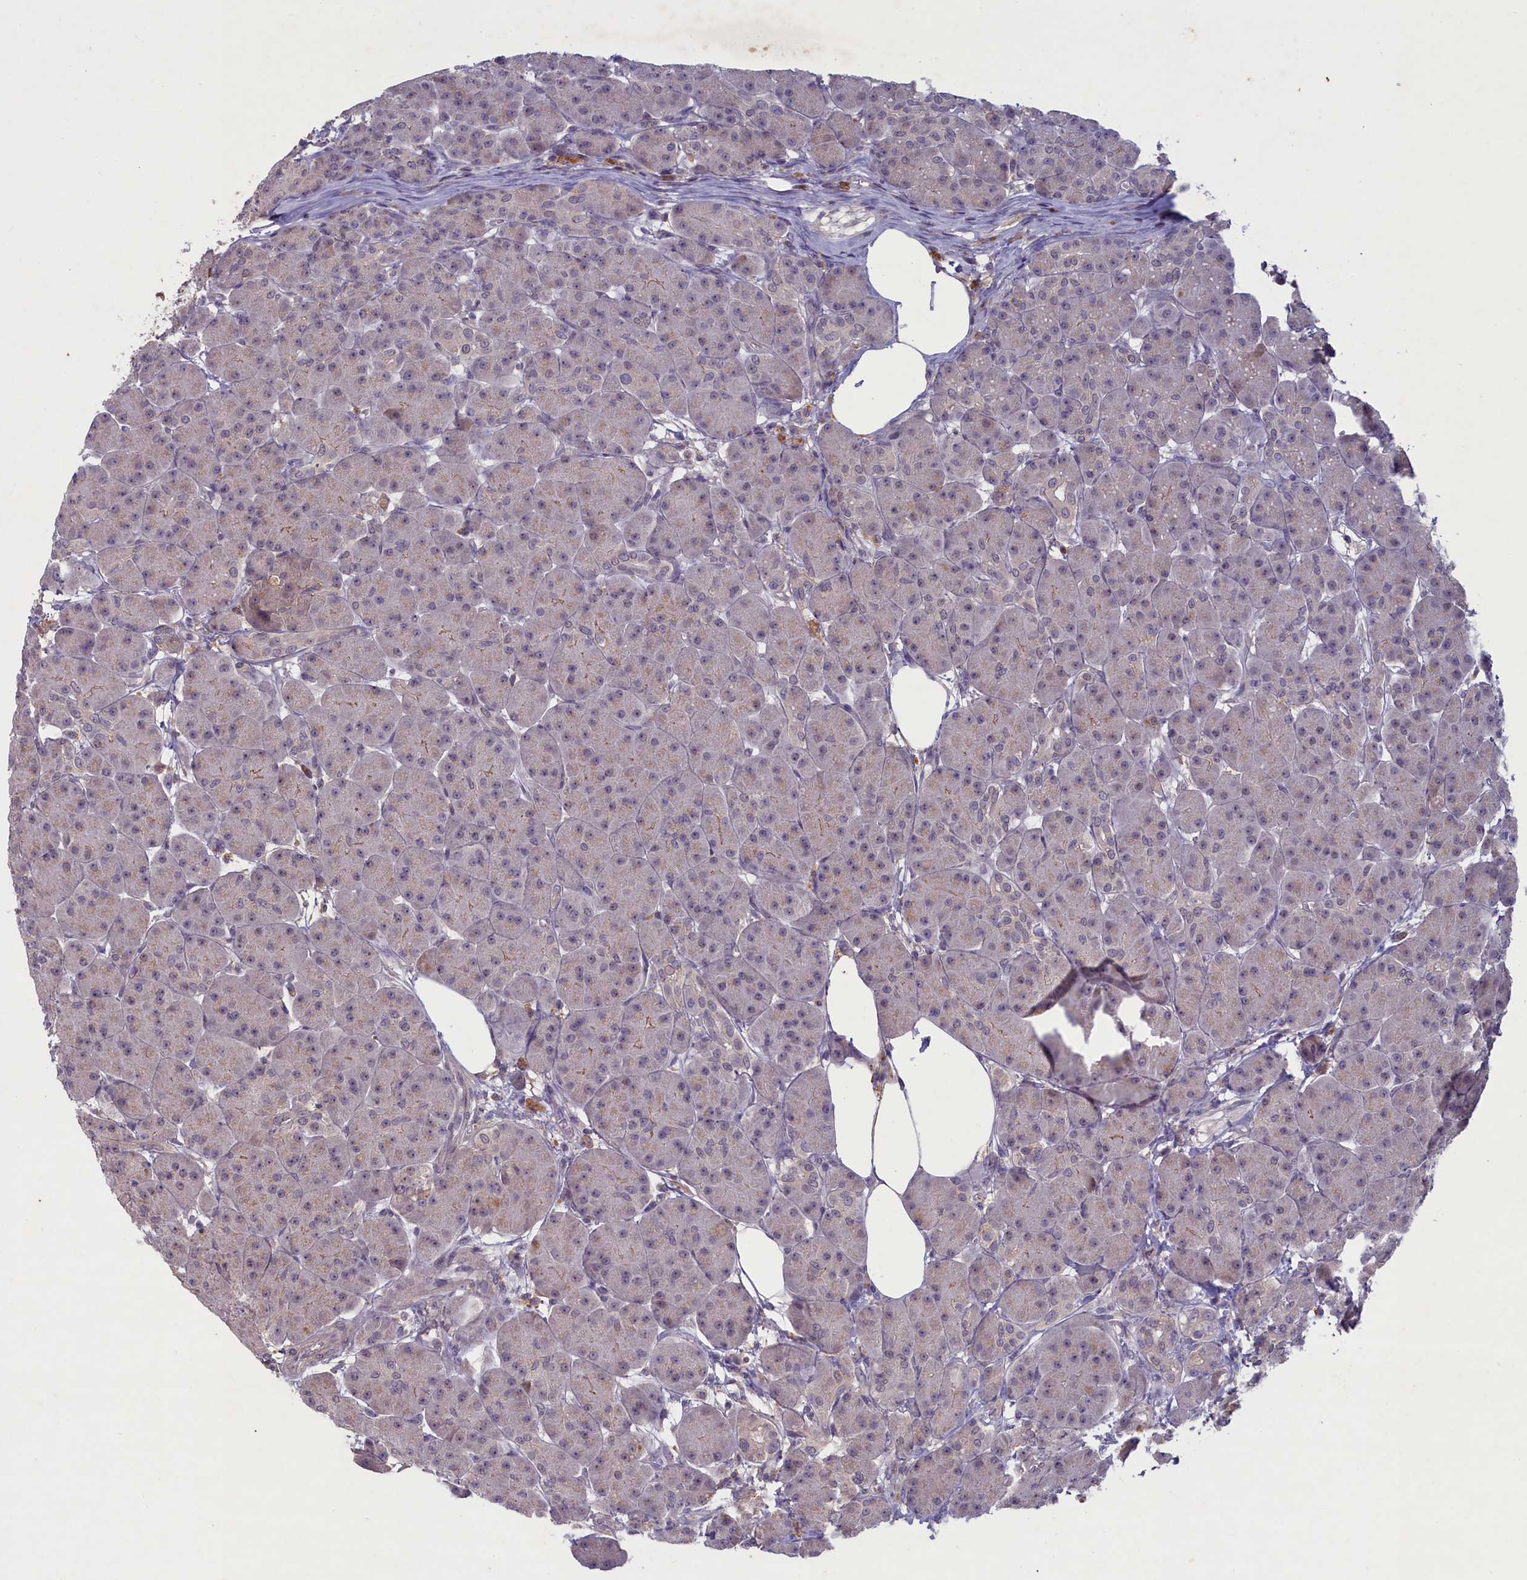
{"staining": {"intensity": "weak", "quantity": "<25%", "location": "cytoplasmic/membranous"}, "tissue": "pancreas", "cell_type": "Exocrine glandular cells", "image_type": "normal", "snomed": [{"axis": "morphology", "description": "Normal tissue, NOS"}, {"axis": "topography", "description": "Pancreas"}], "caption": "Micrograph shows no protein positivity in exocrine glandular cells of benign pancreas. The staining was performed using DAB (3,3'-diaminobenzidine) to visualize the protein expression in brown, while the nuclei were stained in blue with hematoxylin (Magnification: 20x).", "gene": "ATF7IP2", "patient": {"sex": "male", "age": 63}}